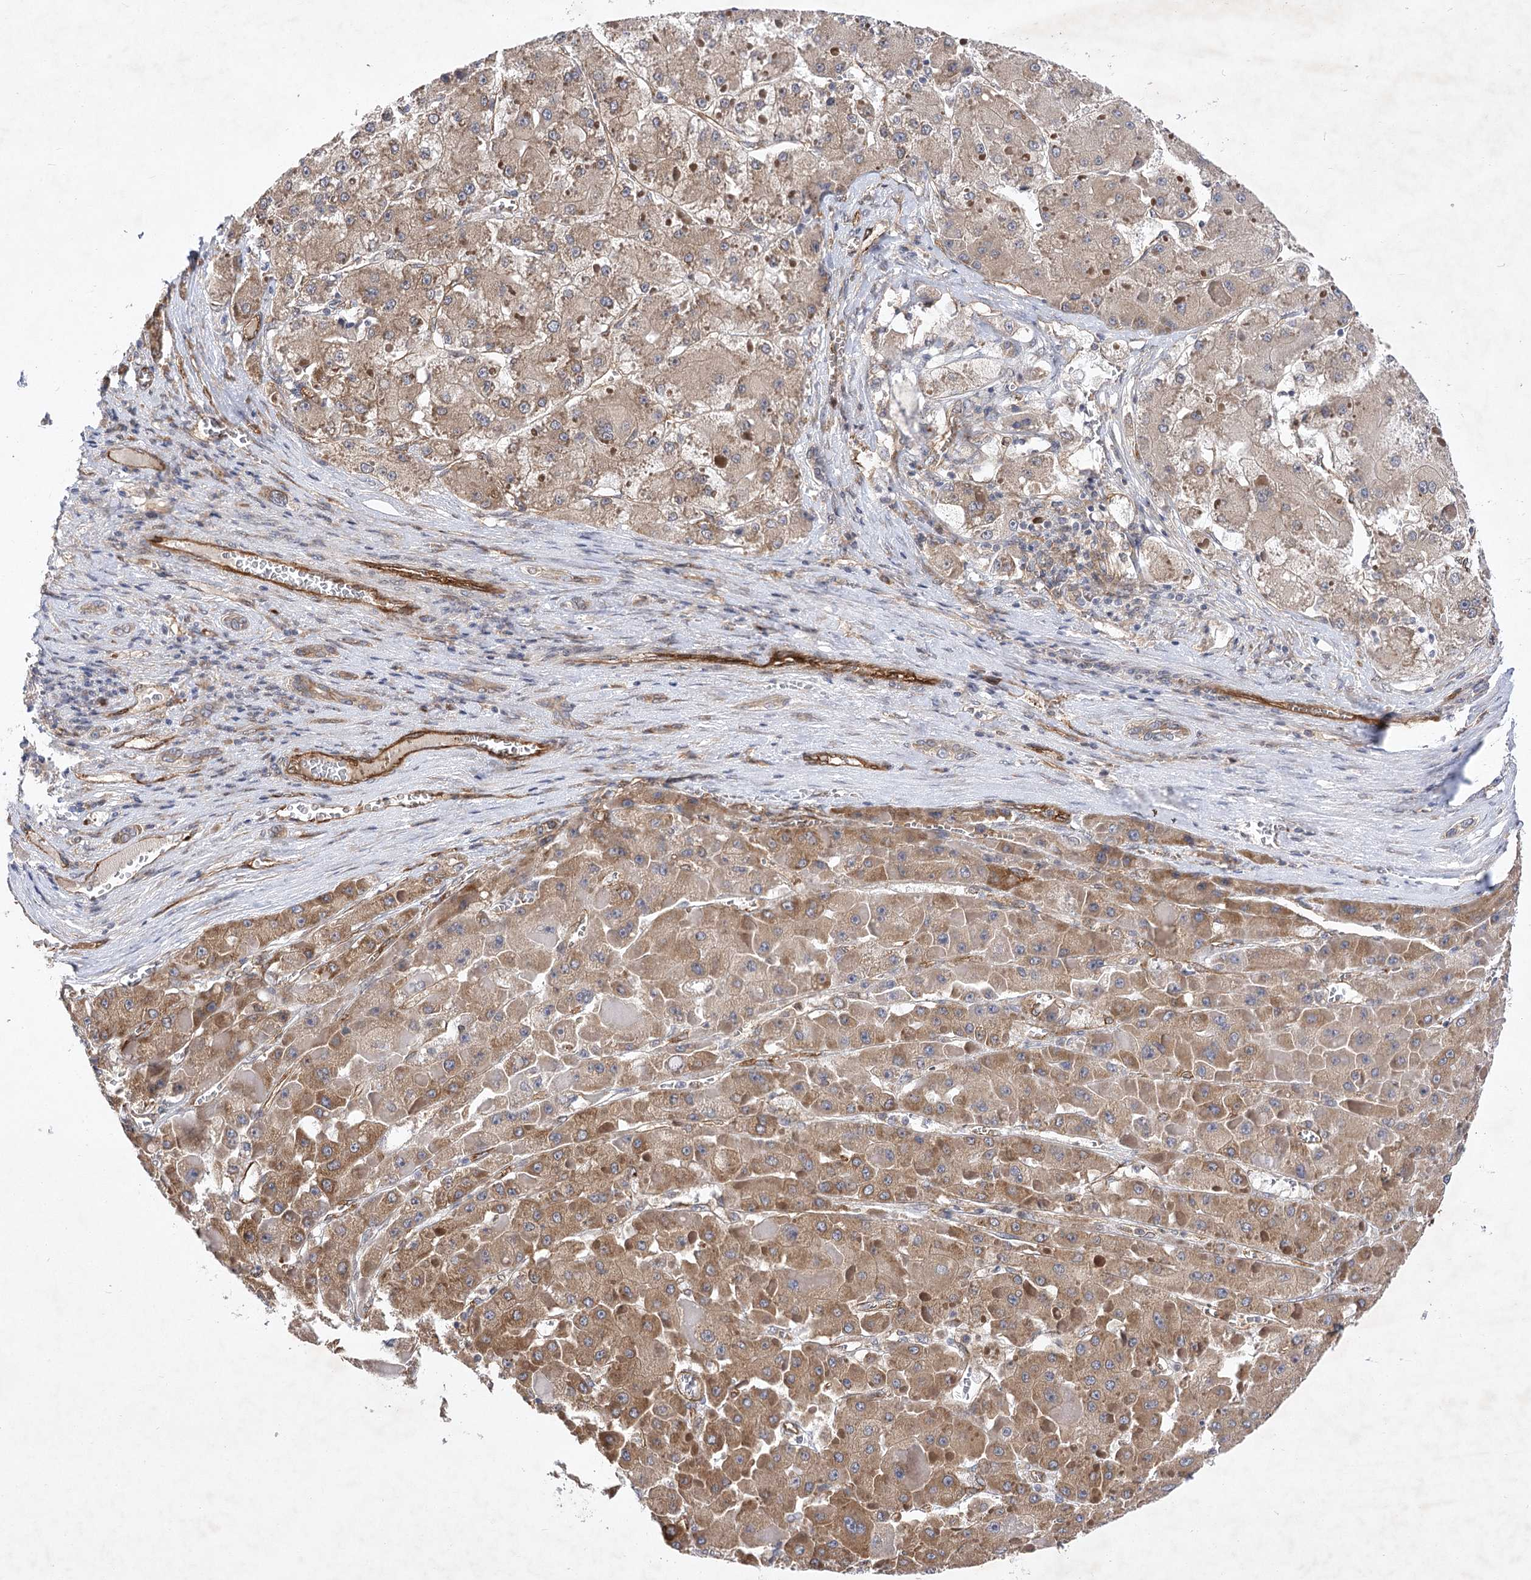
{"staining": {"intensity": "moderate", "quantity": ">75%", "location": "cytoplasmic/membranous"}, "tissue": "liver cancer", "cell_type": "Tumor cells", "image_type": "cancer", "snomed": [{"axis": "morphology", "description": "Carcinoma, Hepatocellular, NOS"}, {"axis": "topography", "description": "Liver"}], "caption": "Hepatocellular carcinoma (liver) stained for a protein displays moderate cytoplasmic/membranous positivity in tumor cells. Nuclei are stained in blue.", "gene": "ARHGAP31", "patient": {"sex": "female", "age": 73}}